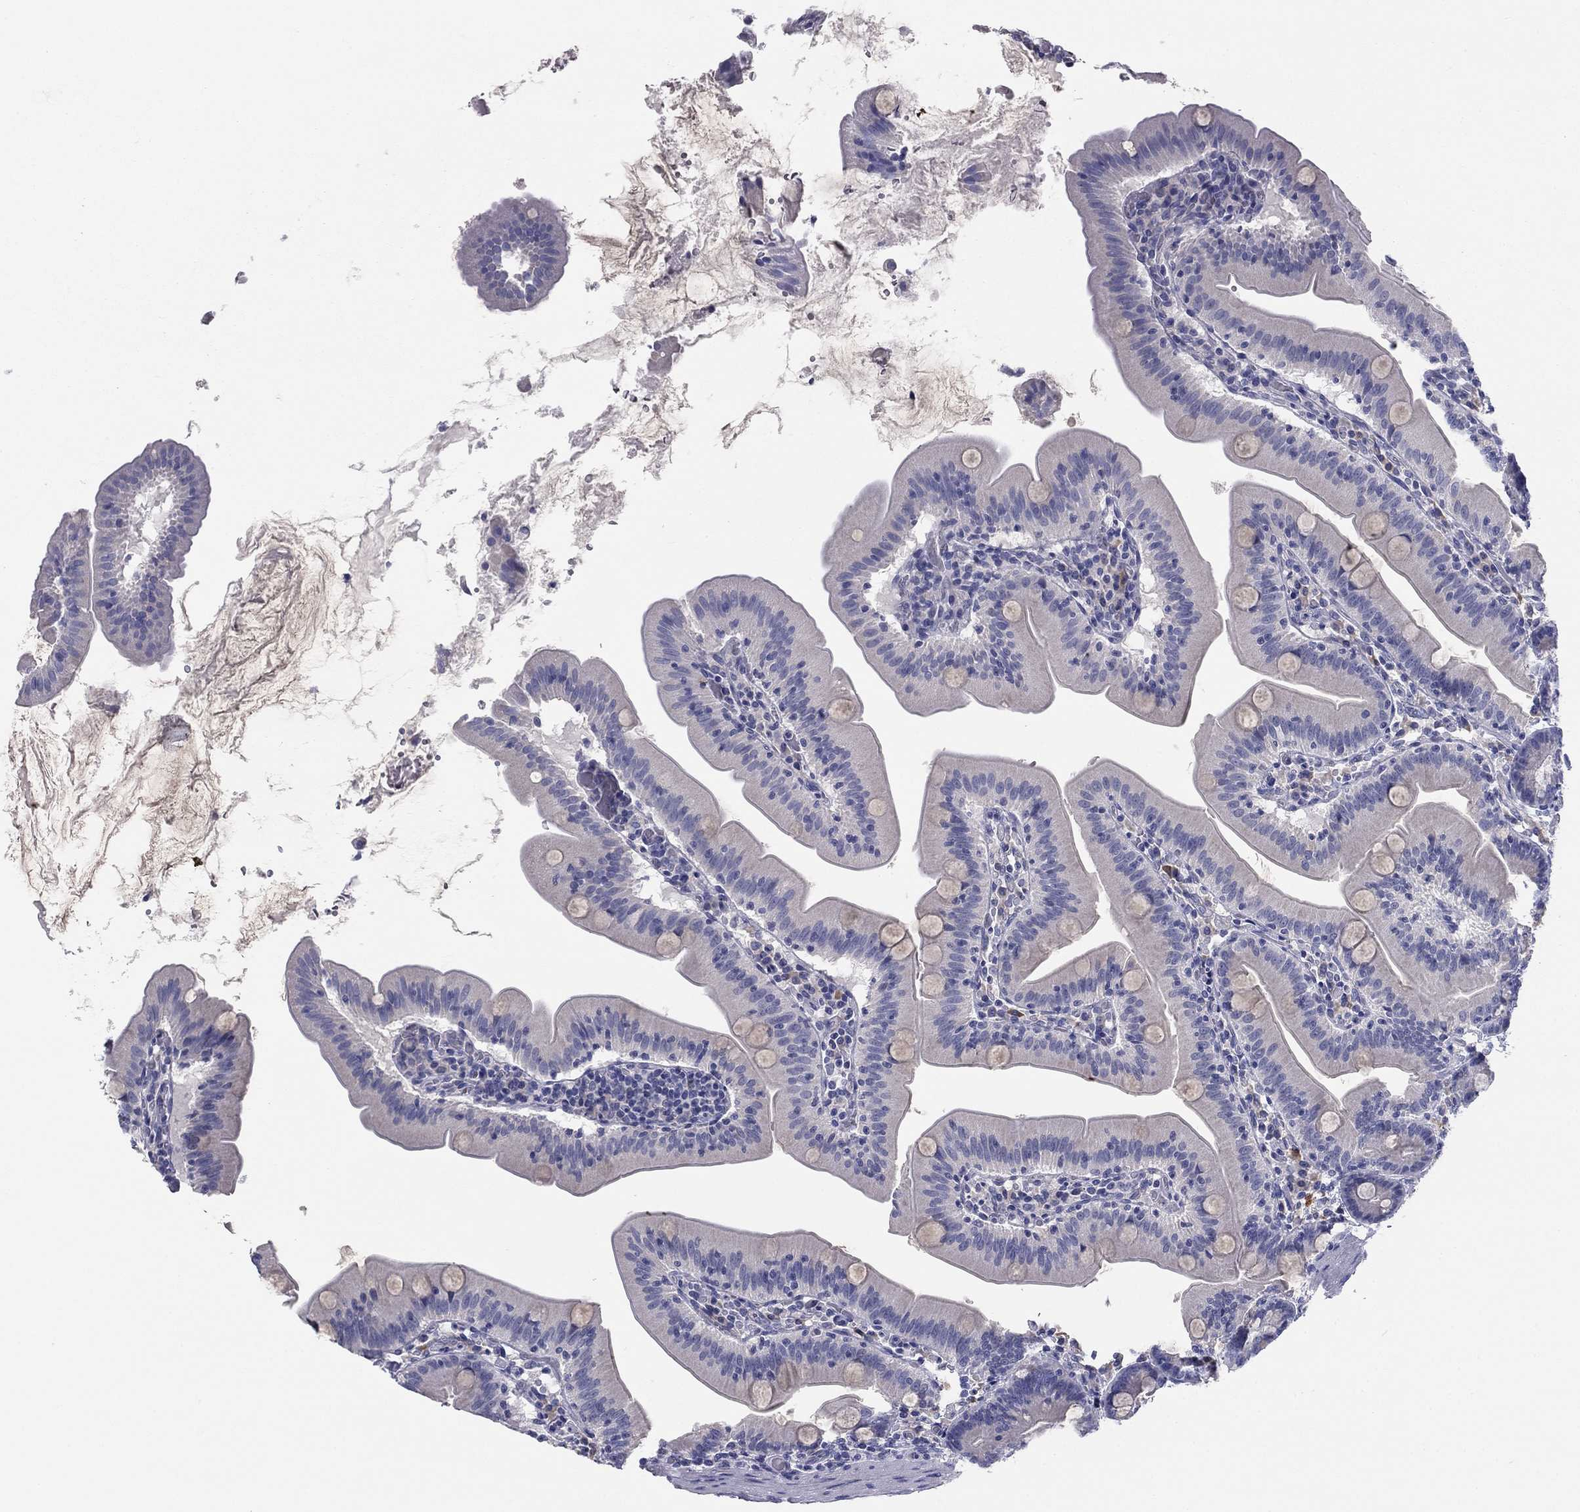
{"staining": {"intensity": "weak", "quantity": "25%-75%", "location": "cytoplasmic/membranous"}, "tissue": "small intestine", "cell_type": "Glandular cells", "image_type": "normal", "snomed": [{"axis": "morphology", "description": "Normal tissue, NOS"}, {"axis": "topography", "description": "Small intestine"}], "caption": "Immunohistochemical staining of benign human small intestine shows weak cytoplasmic/membranous protein staining in approximately 25%-75% of glandular cells. The protein of interest is shown in brown color, while the nuclei are stained blue.", "gene": "GRK7", "patient": {"sex": "male", "age": 37}}